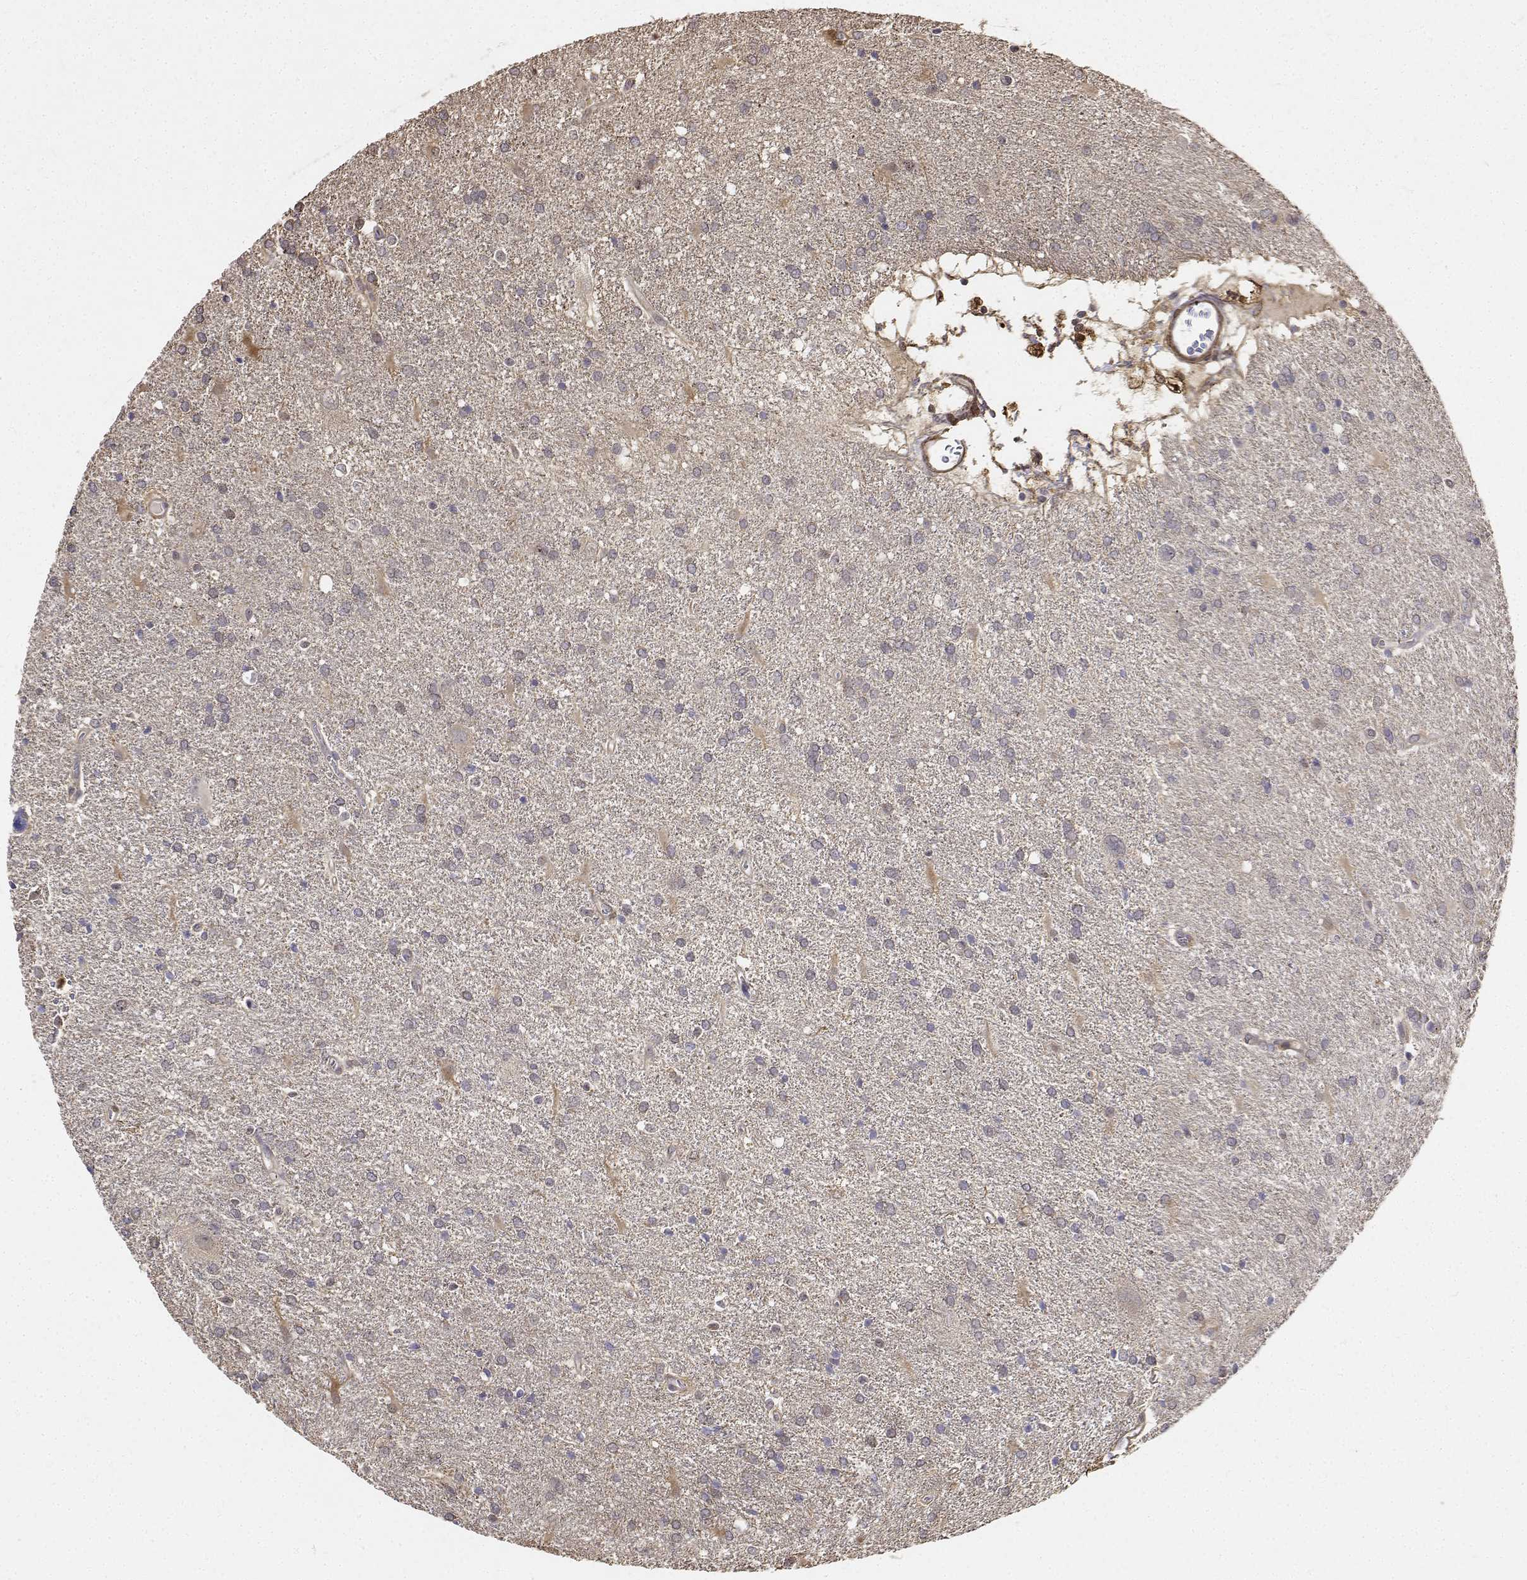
{"staining": {"intensity": "negative", "quantity": "none", "location": "none"}, "tissue": "glioma", "cell_type": "Tumor cells", "image_type": "cancer", "snomed": [{"axis": "morphology", "description": "Glioma, malignant, Low grade"}, {"axis": "topography", "description": "Brain"}], "caption": "Malignant low-grade glioma was stained to show a protein in brown. There is no significant staining in tumor cells.", "gene": "PCID2", "patient": {"sex": "male", "age": 66}}